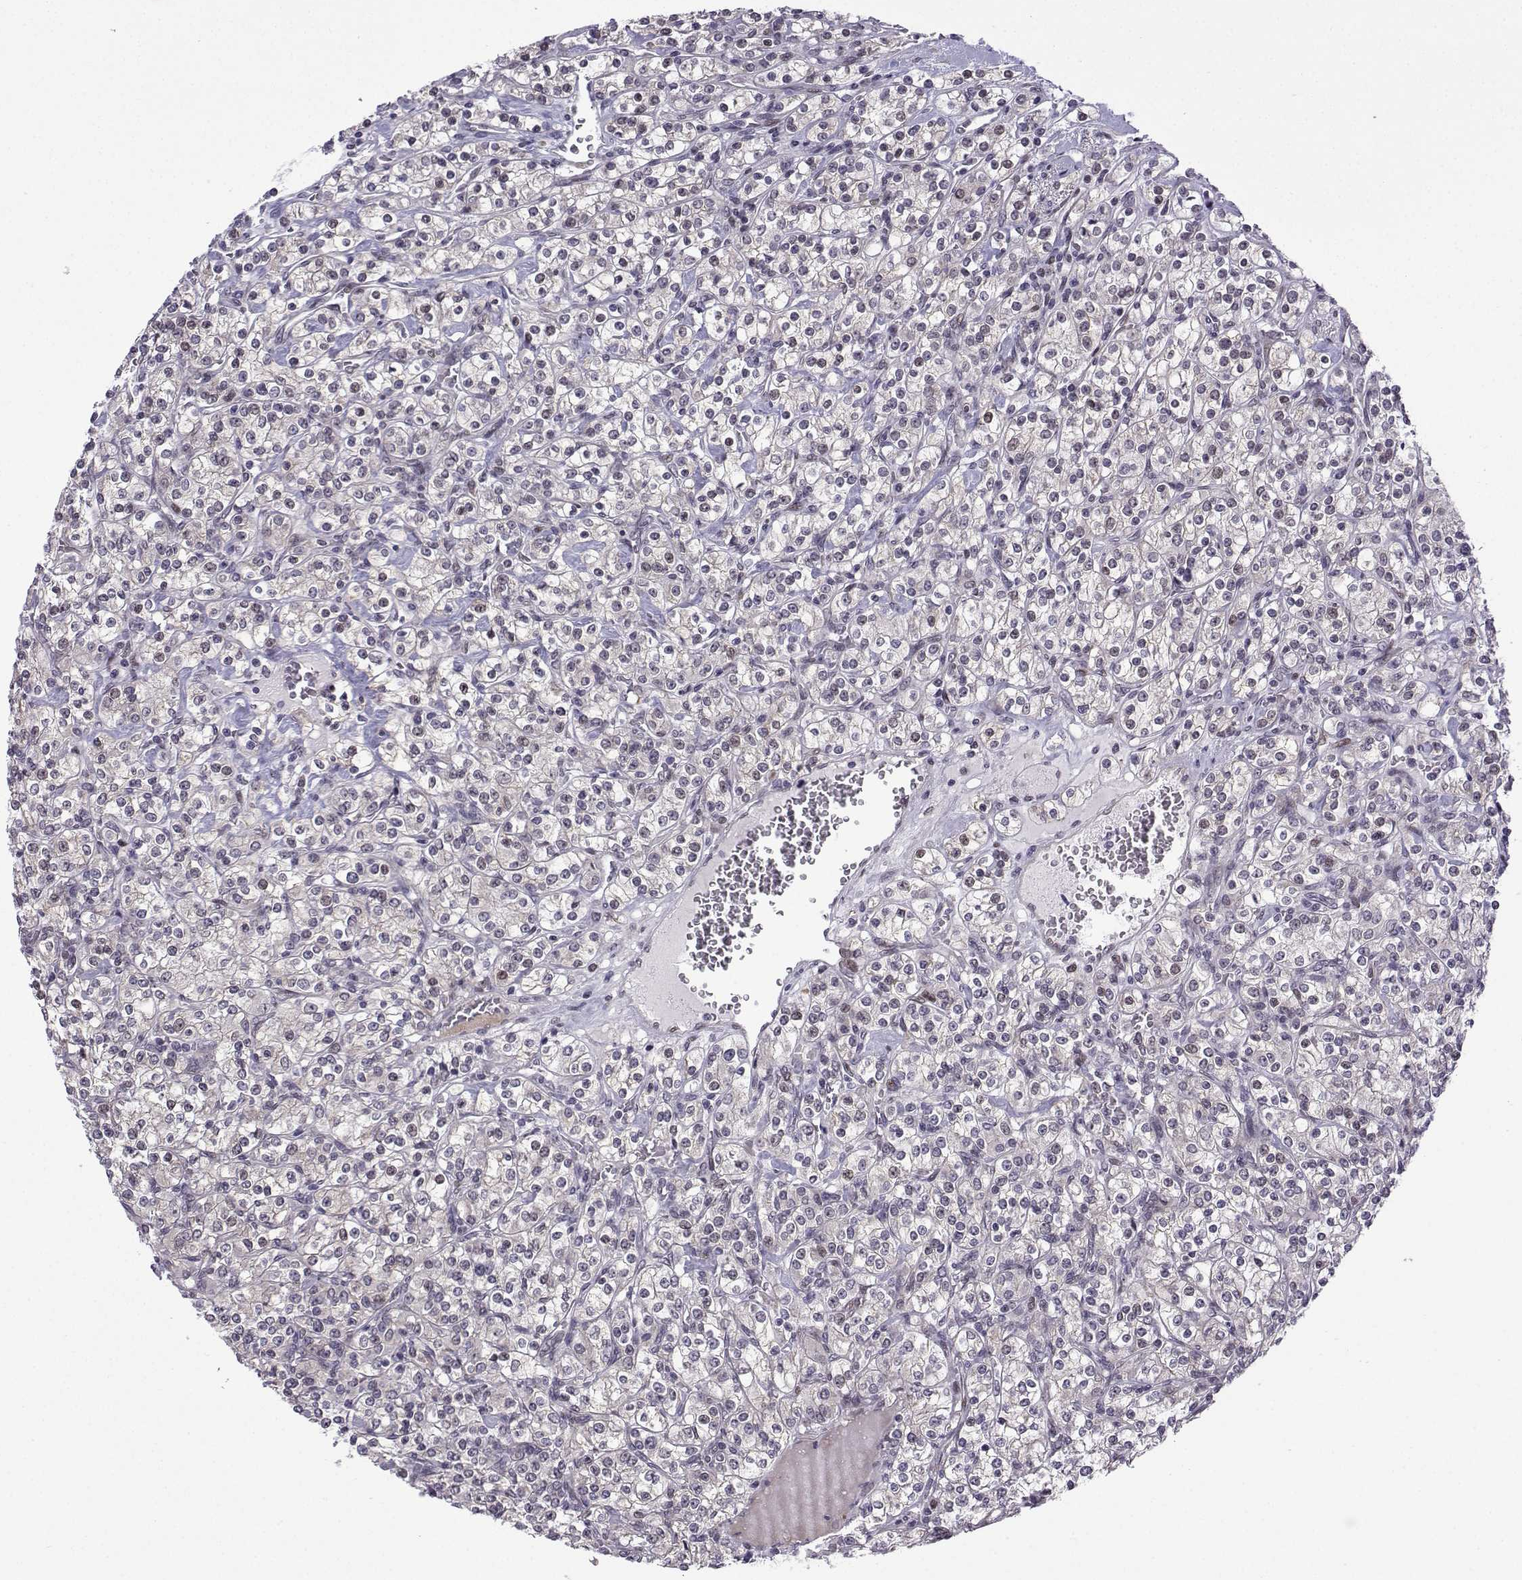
{"staining": {"intensity": "weak", "quantity": "<25%", "location": "nuclear"}, "tissue": "renal cancer", "cell_type": "Tumor cells", "image_type": "cancer", "snomed": [{"axis": "morphology", "description": "Adenocarcinoma, NOS"}, {"axis": "topography", "description": "Kidney"}], "caption": "Human adenocarcinoma (renal) stained for a protein using immunohistochemistry (IHC) reveals no expression in tumor cells.", "gene": "FGF3", "patient": {"sex": "male", "age": 77}}